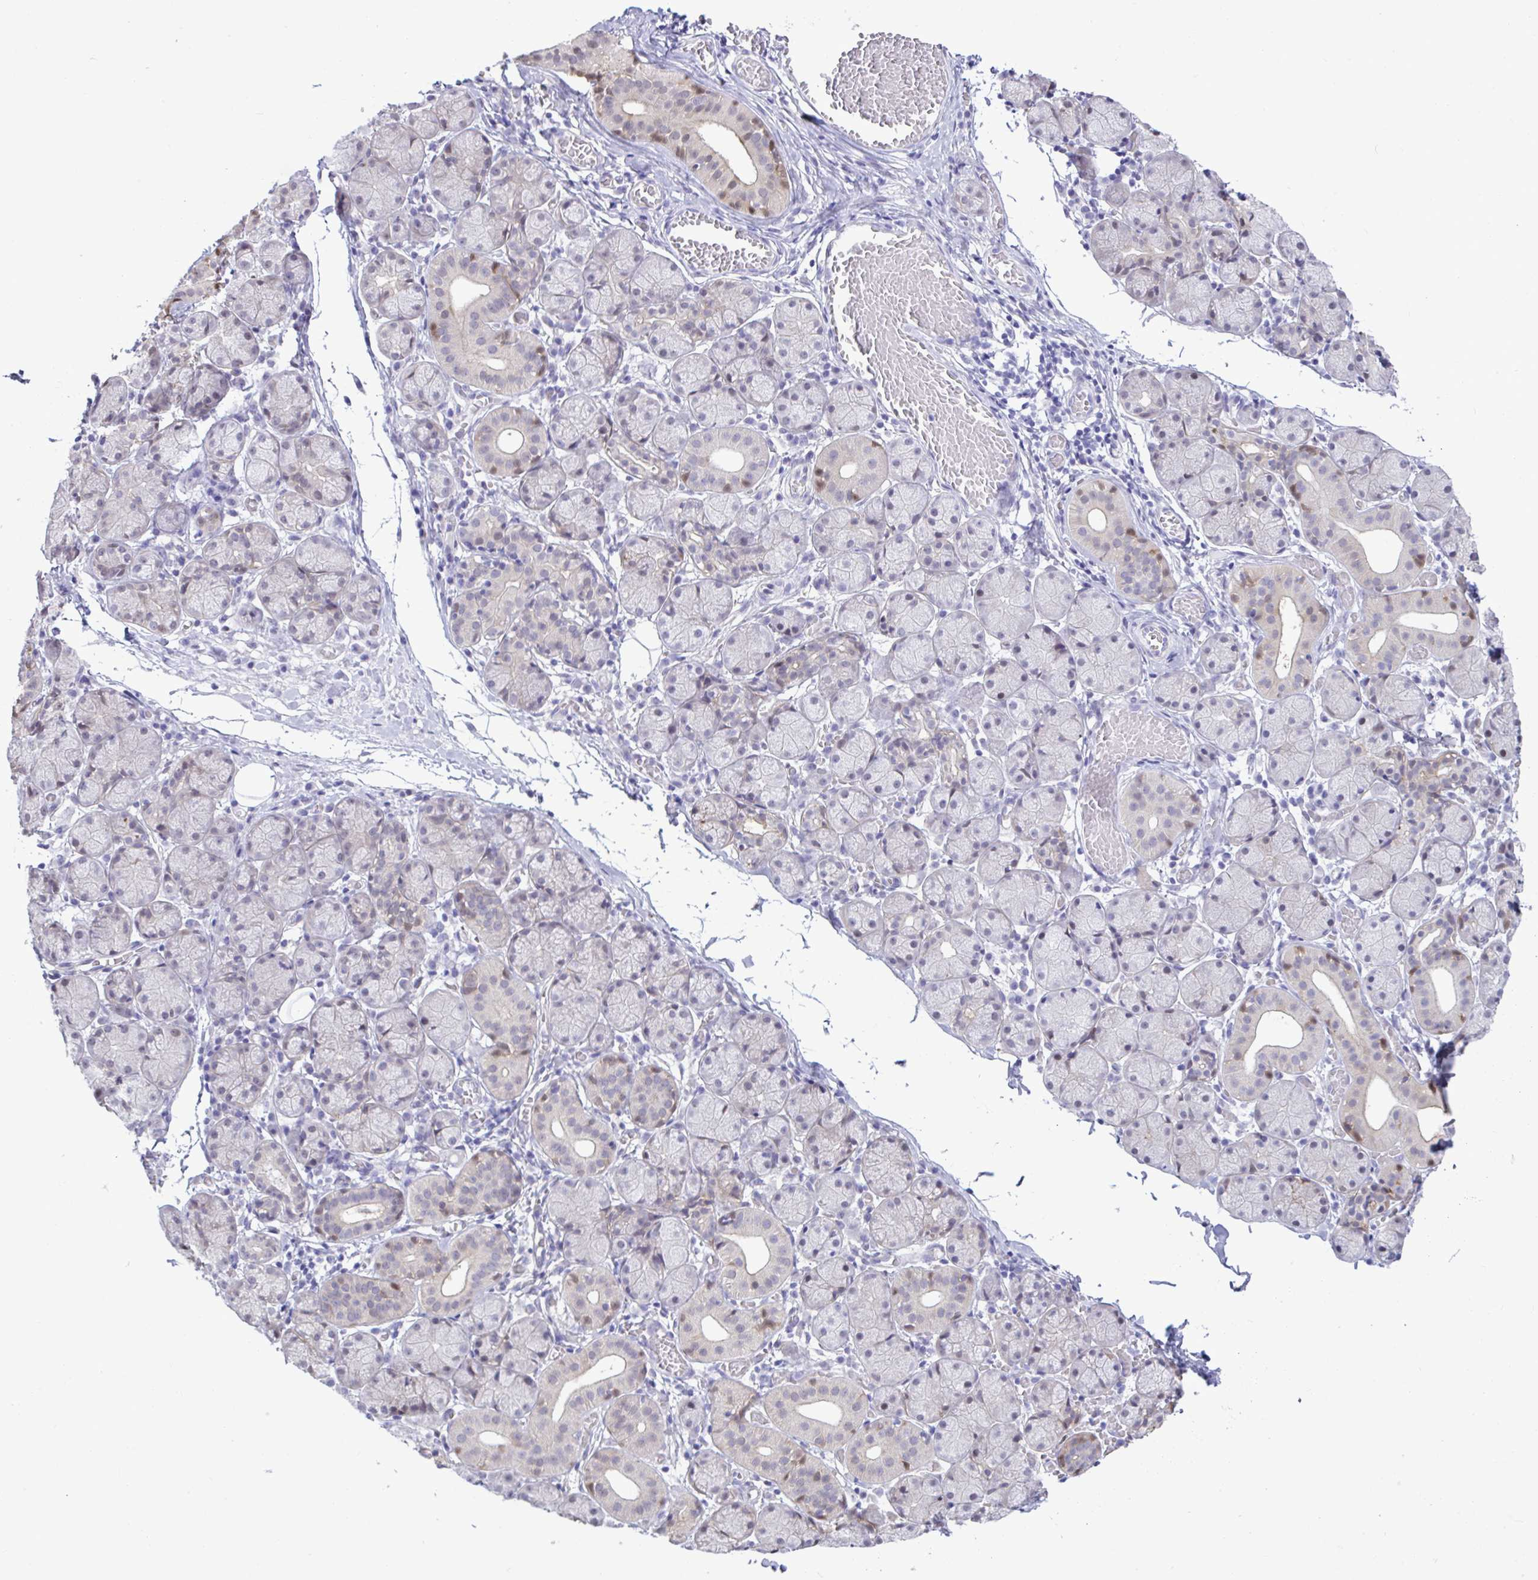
{"staining": {"intensity": "moderate", "quantity": "<25%", "location": "nuclear"}, "tissue": "salivary gland", "cell_type": "Glandular cells", "image_type": "normal", "snomed": [{"axis": "morphology", "description": "Normal tissue, NOS"}, {"axis": "topography", "description": "Salivary gland"}], "caption": "A high-resolution image shows immunohistochemistry (IHC) staining of unremarkable salivary gland, which shows moderate nuclear staining in approximately <25% of glandular cells. The protein is shown in brown color, while the nuclei are stained blue.", "gene": "ZNF485", "patient": {"sex": "female", "age": 24}}